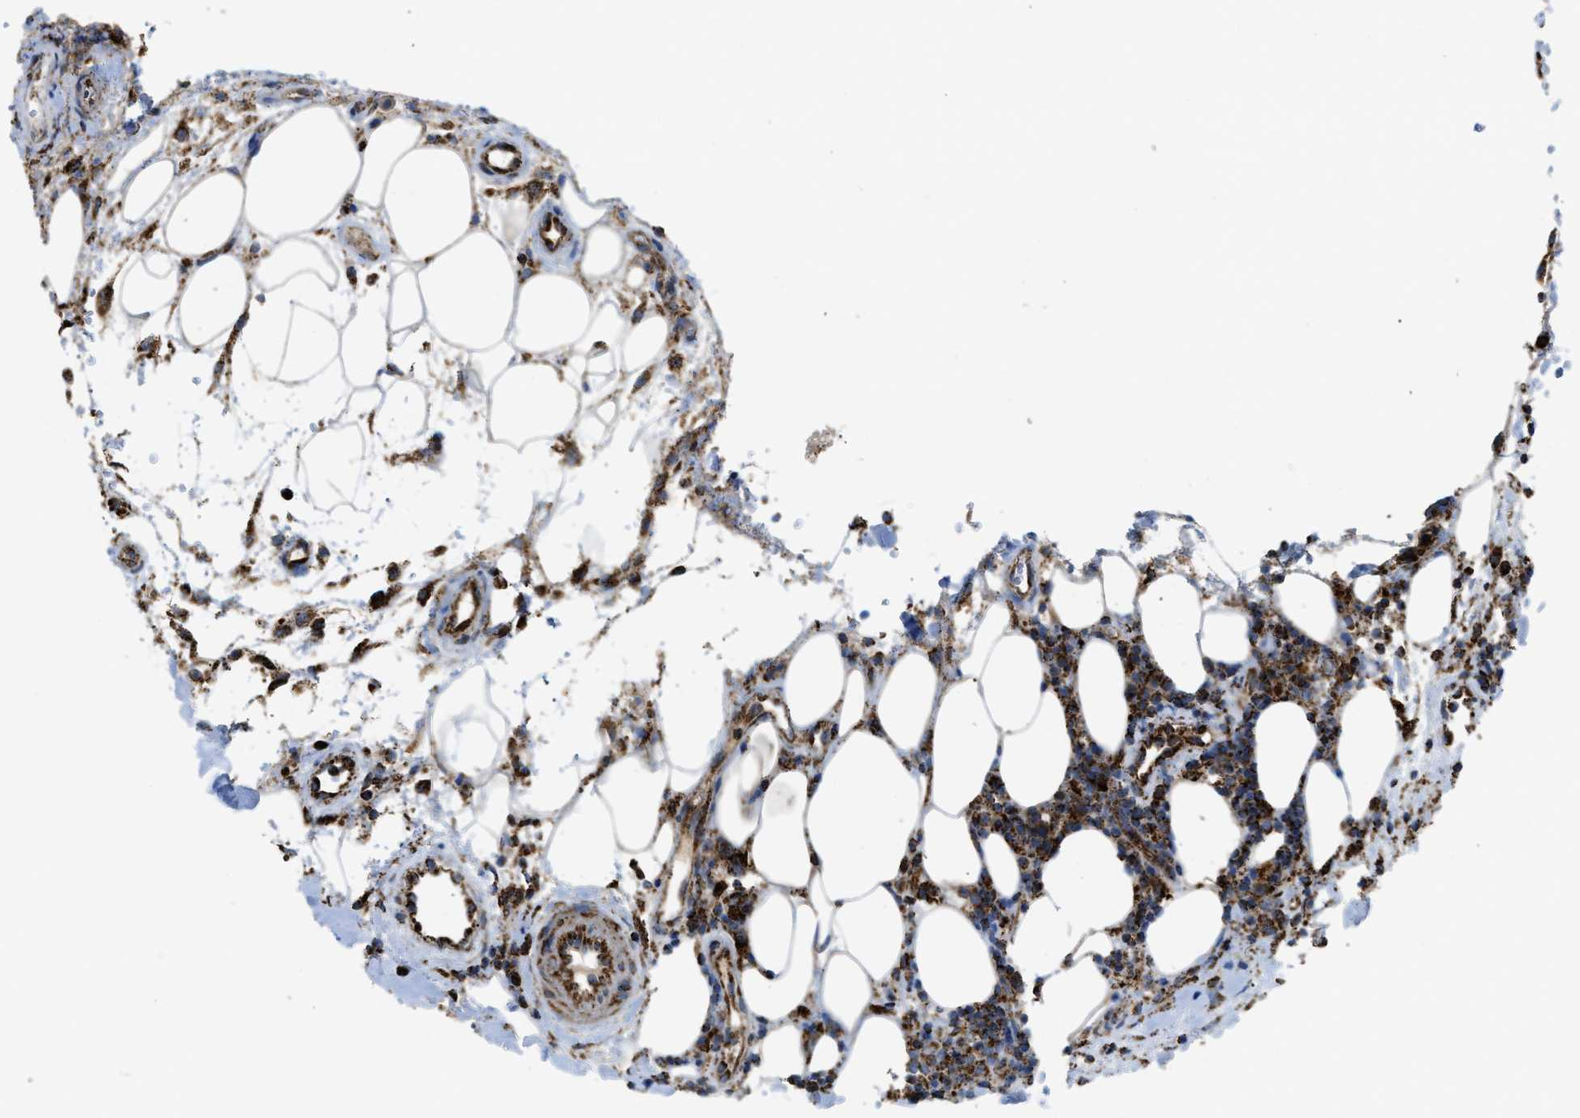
{"staining": {"intensity": "strong", "quantity": ">75%", "location": "cytoplasmic/membranous"}, "tissue": "lymphoma", "cell_type": "Tumor cells", "image_type": "cancer", "snomed": [{"axis": "morphology", "description": "Malignant lymphoma, non-Hodgkin's type, High grade"}, {"axis": "topography", "description": "Lymph node"}], "caption": "Lymphoma tissue reveals strong cytoplasmic/membranous expression in approximately >75% of tumor cells", "gene": "SQOR", "patient": {"sex": "female", "age": 76}}